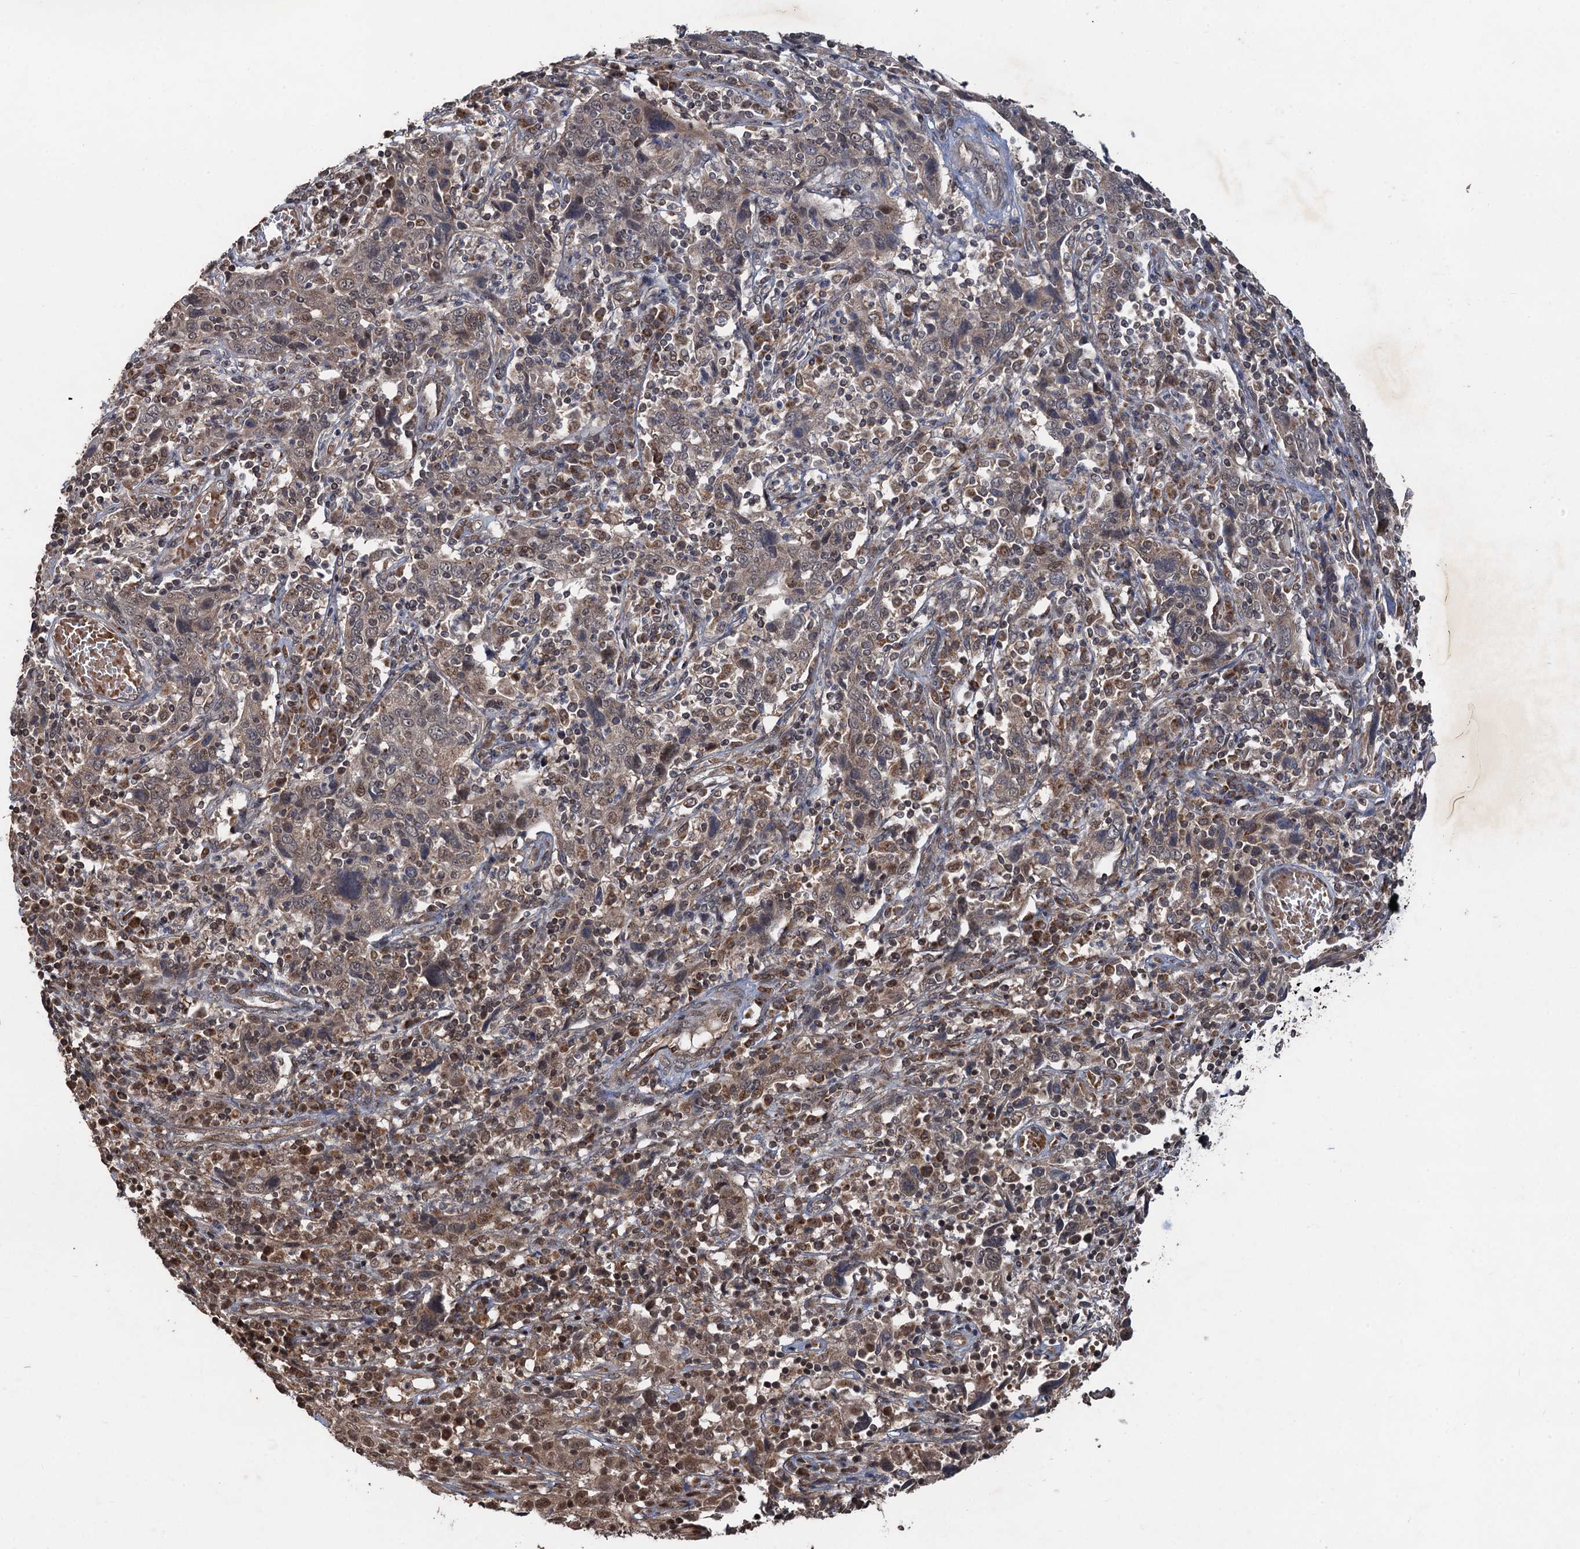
{"staining": {"intensity": "weak", "quantity": ">75%", "location": "cytoplasmic/membranous,nuclear"}, "tissue": "cervical cancer", "cell_type": "Tumor cells", "image_type": "cancer", "snomed": [{"axis": "morphology", "description": "Squamous cell carcinoma, NOS"}, {"axis": "topography", "description": "Cervix"}], "caption": "Weak cytoplasmic/membranous and nuclear protein expression is appreciated in approximately >75% of tumor cells in cervical squamous cell carcinoma.", "gene": "REP15", "patient": {"sex": "female", "age": 46}}